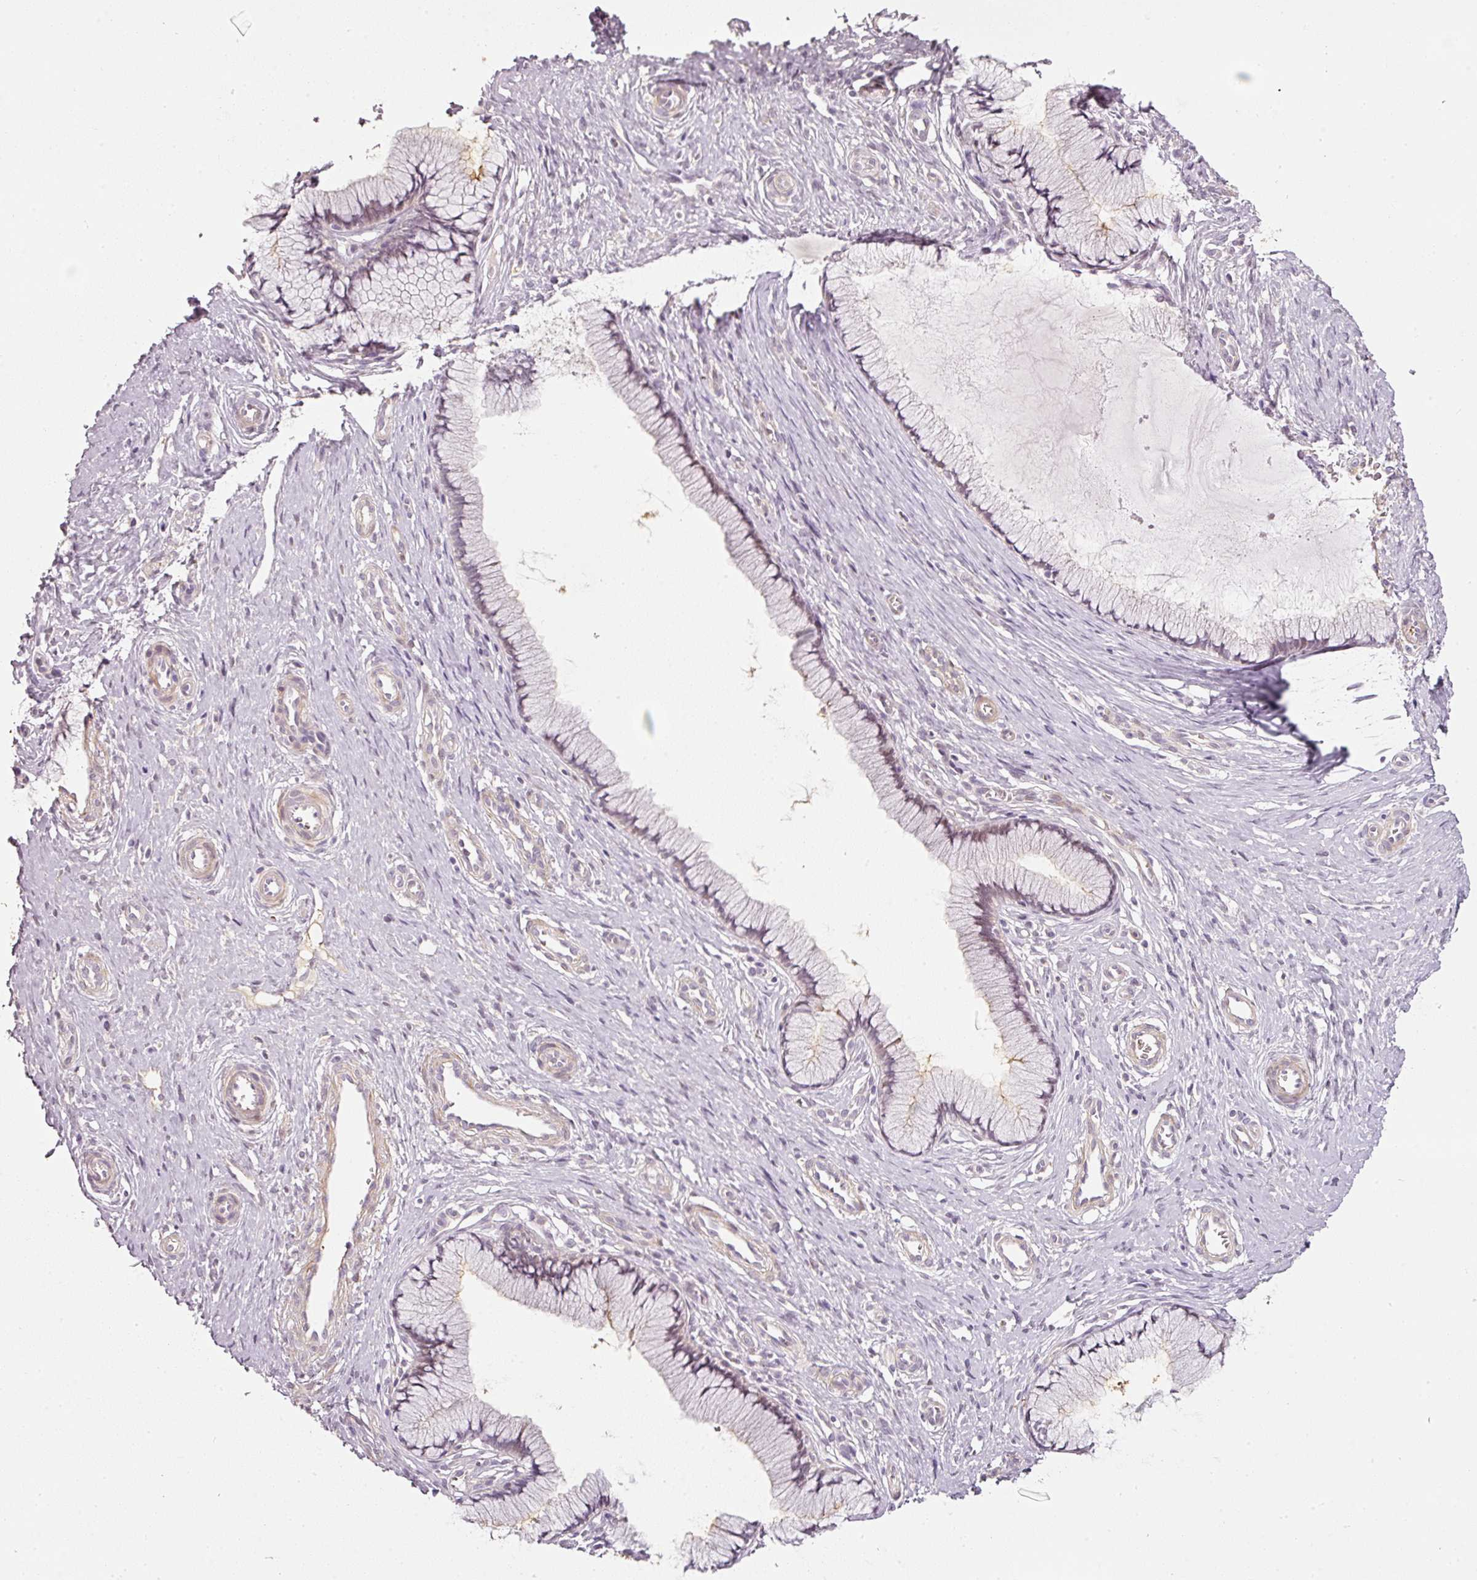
{"staining": {"intensity": "weak", "quantity": "<25%", "location": "nuclear"}, "tissue": "cervix", "cell_type": "Glandular cells", "image_type": "normal", "snomed": [{"axis": "morphology", "description": "Normal tissue, NOS"}, {"axis": "topography", "description": "Cervix"}], "caption": "Glandular cells show no significant protein staining in benign cervix. (Immunohistochemistry, brightfield microscopy, high magnification).", "gene": "TOGARAM1", "patient": {"sex": "female", "age": 36}}